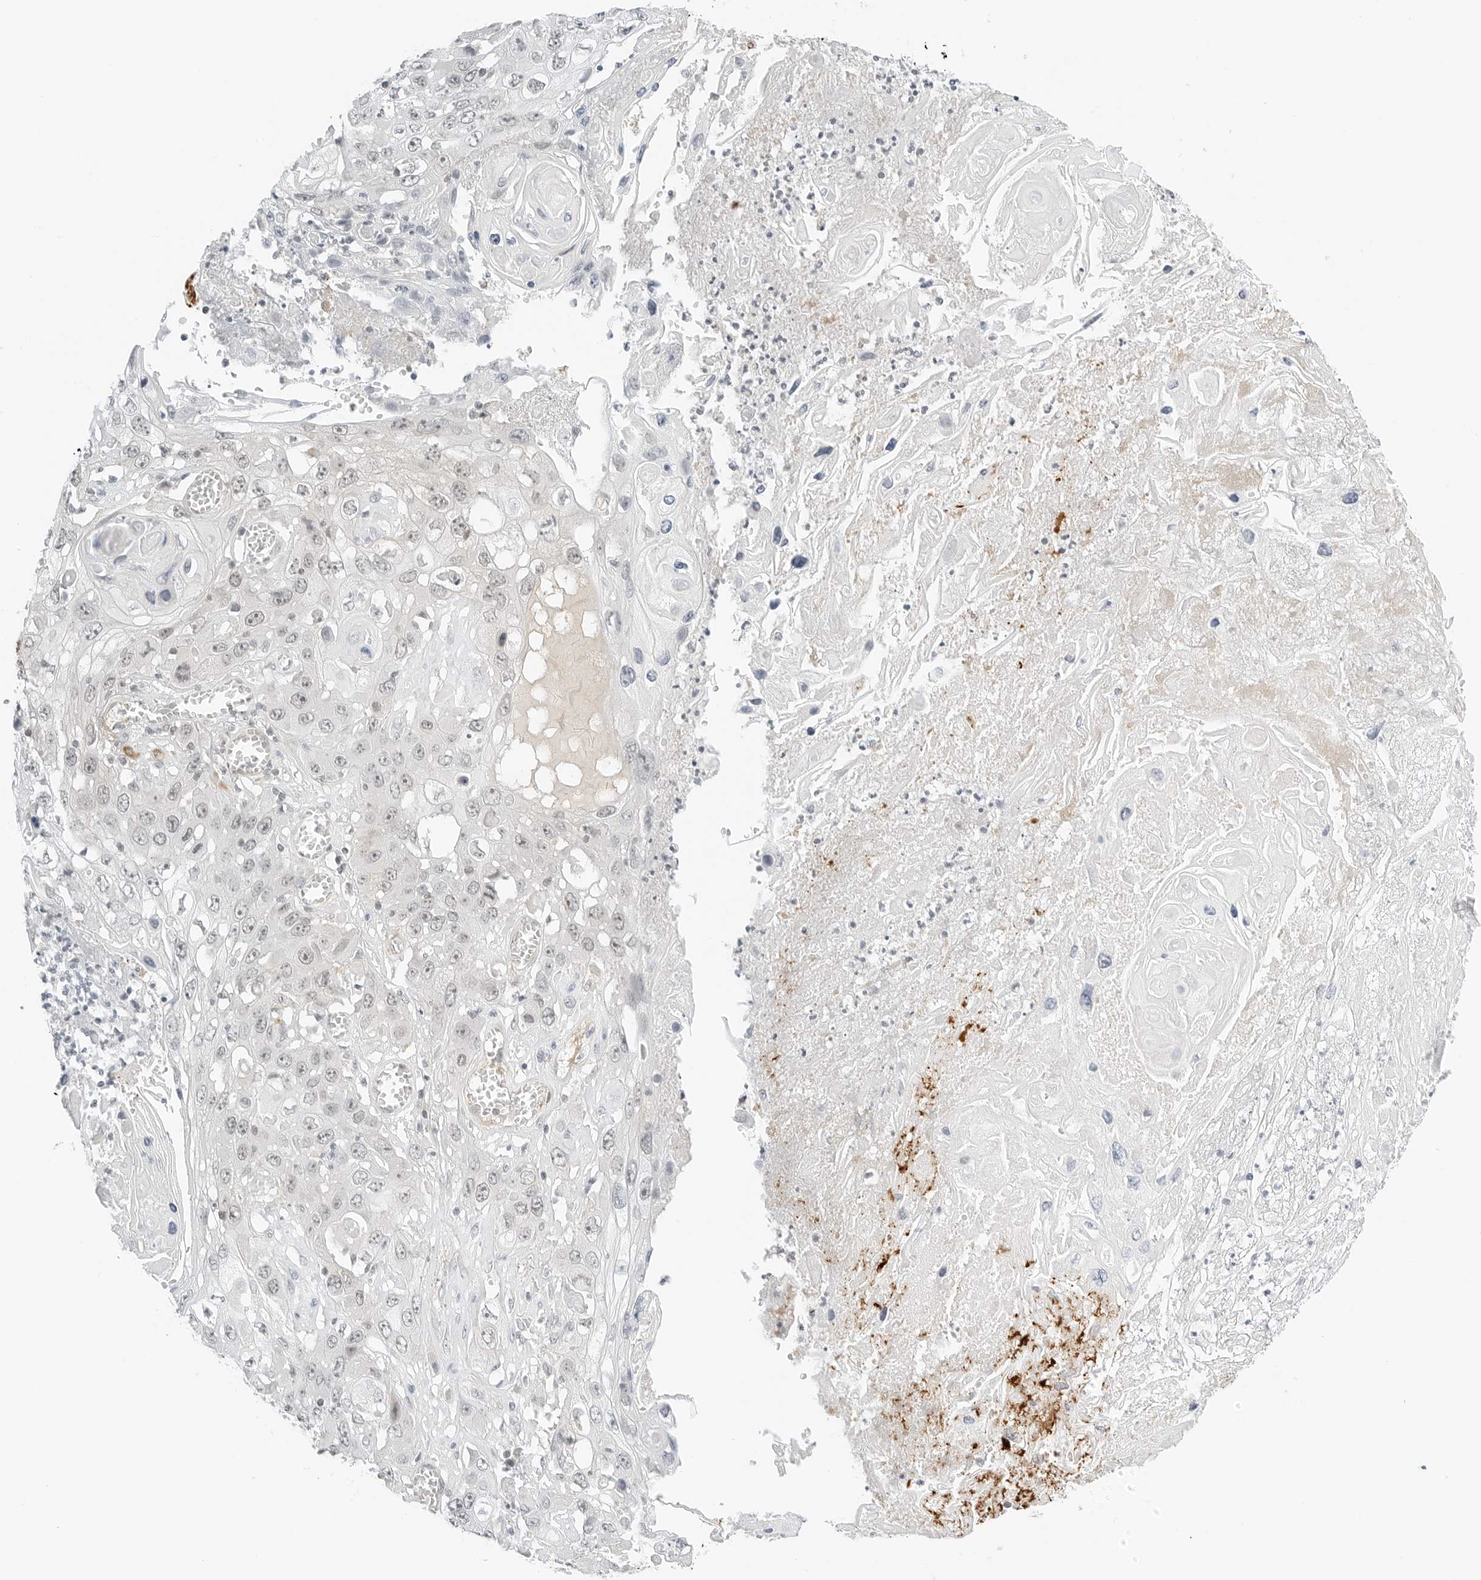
{"staining": {"intensity": "weak", "quantity": "25%-75%", "location": "nuclear"}, "tissue": "skin cancer", "cell_type": "Tumor cells", "image_type": "cancer", "snomed": [{"axis": "morphology", "description": "Squamous cell carcinoma, NOS"}, {"axis": "topography", "description": "Skin"}], "caption": "IHC photomicrograph of skin cancer stained for a protein (brown), which exhibits low levels of weak nuclear expression in about 25%-75% of tumor cells.", "gene": "NEO1", "patient": {"sex": "male", "age": 55}}